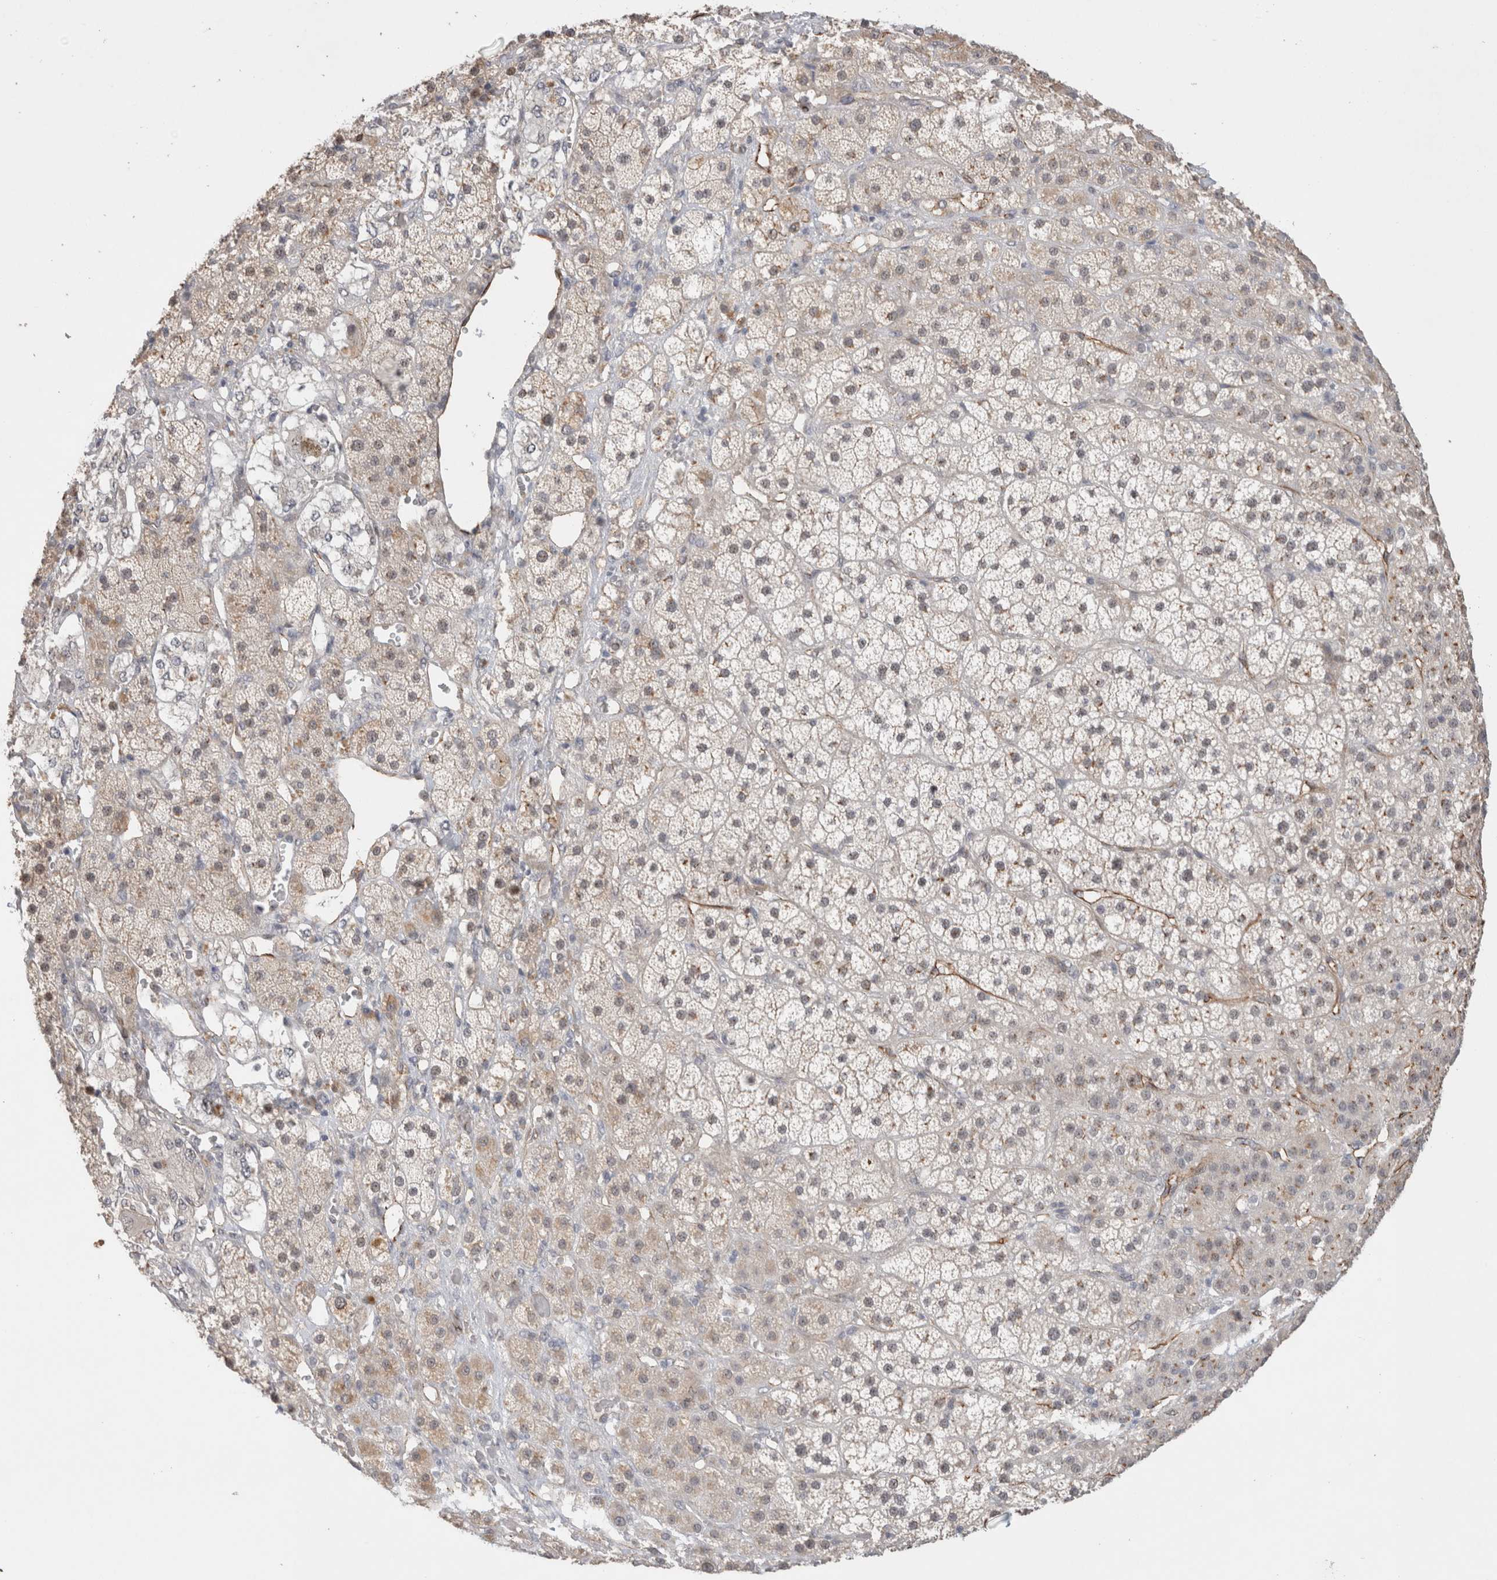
{"staining": {"intensity": "moderate", "quantity": "25%-75%", "location": "cytoplasmic/membranous,nuclear"}, "tissue": "adrenal gland", "cell_type": "Glandular cells", "image_type": "normal", "snomed": [{"axis": "morphology", "description": "Normal tissue, NOS"}, {"axis": "topography", "description": "Adrenal gland"}], "caption": "Unremarkable adrenal gland exhibits moderate cytoplasmic/membranous,nuclear expression in approximately 25%-75% of glandular cells (DAB IHC, brown staining for protein, blue staining for nuclei)..", "gene": "CAAP1", "patient": {"sex": "male", "age": 57}}